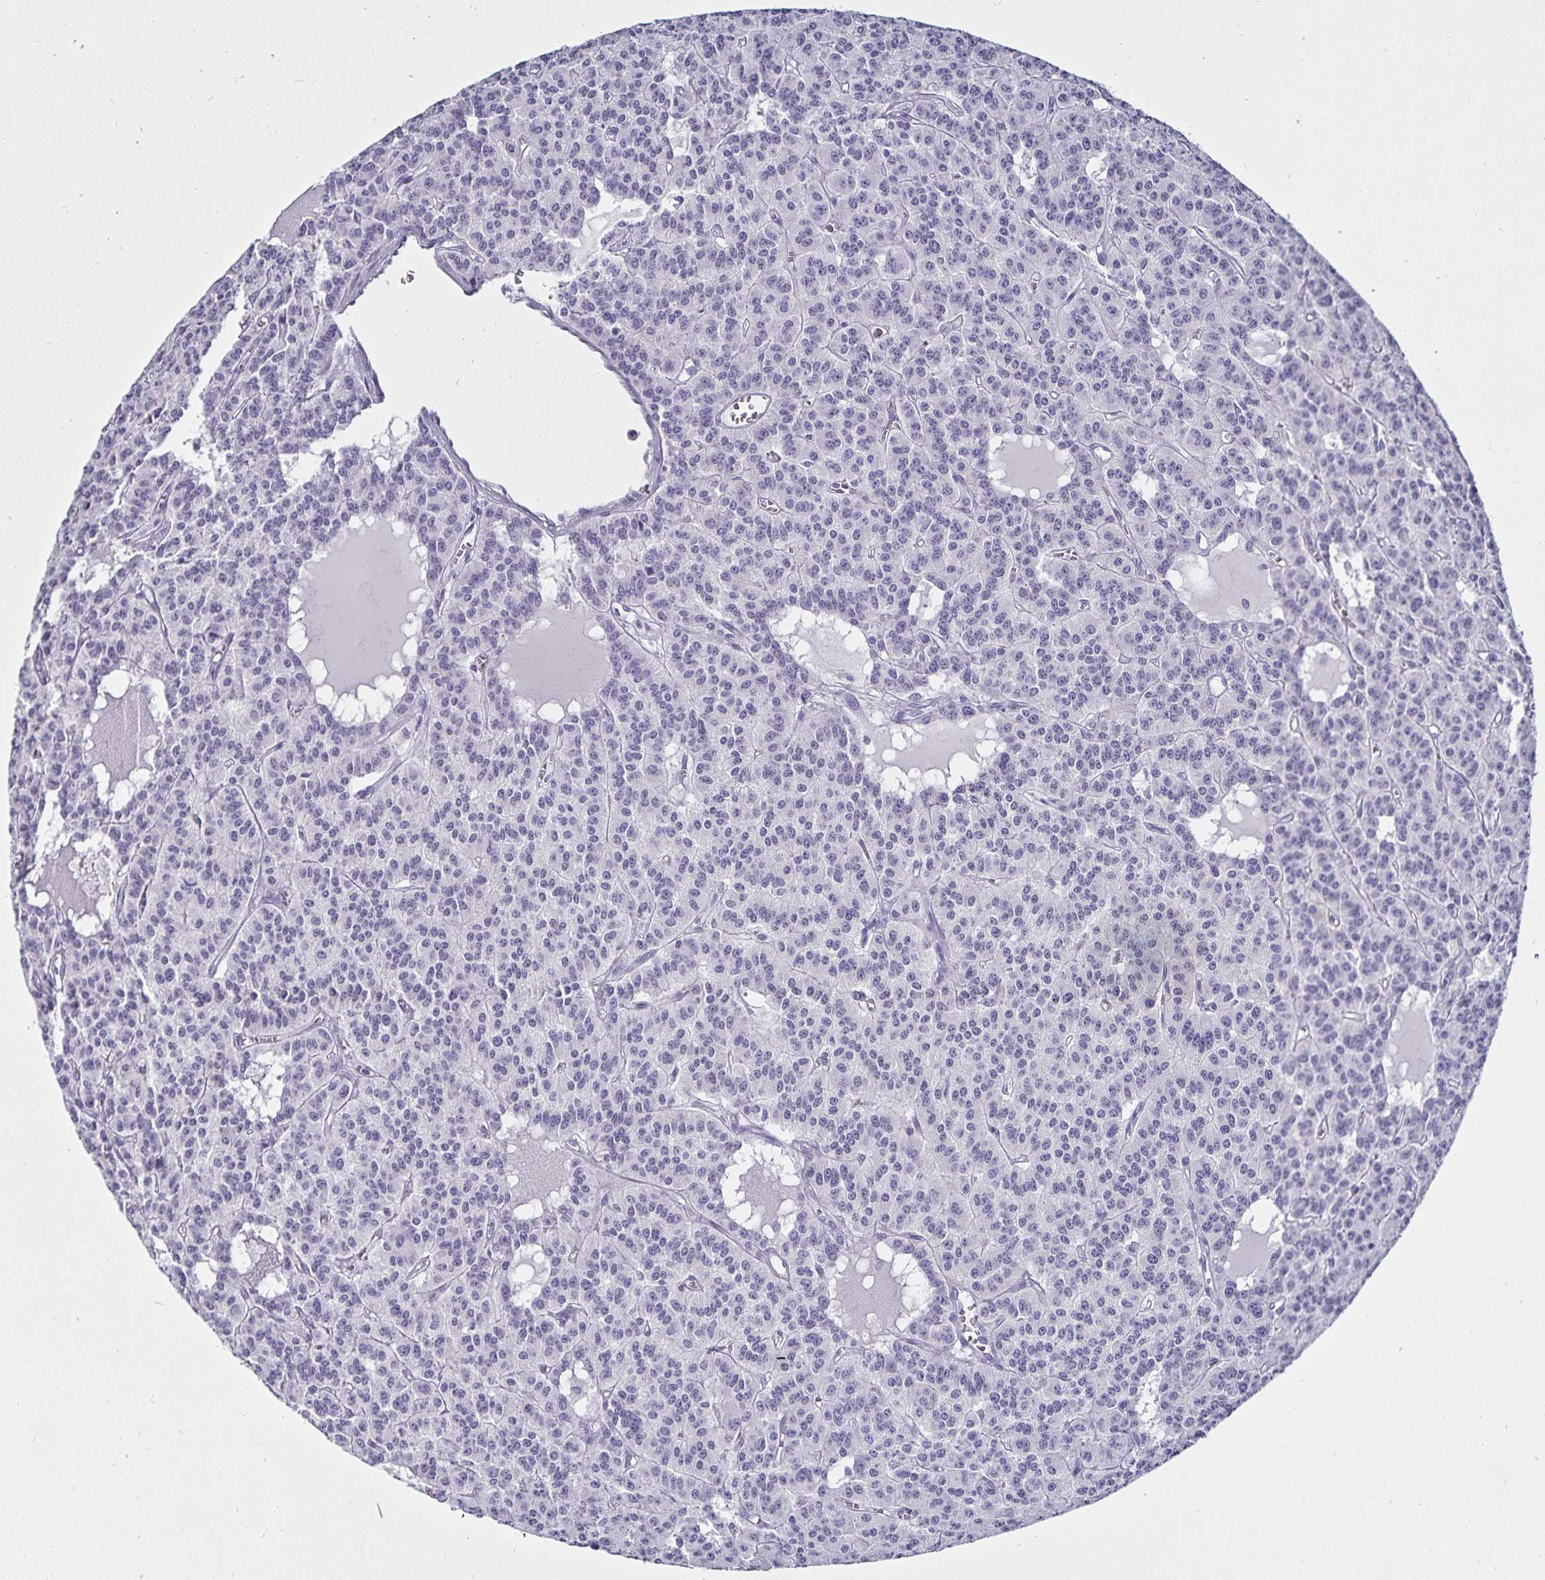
{"staining": {"intensity": "negative", "quantity": "none", "location": "none"}, "tissue": "carcinoid", "cell_type": "Tumor cells", "image_type": "cancer", "snomed": [{"axis": "morphology", "description": "Carcinoid, malignant, NOS"}, {"axis": "topography", "description": "Lung"}], "caption": "This is an immunohistochemistry histopathology image of carcinoid. There is no expression in tumor cells.", "gene": "DEFA6", "patient": {"sex": "female", "age": 71}}